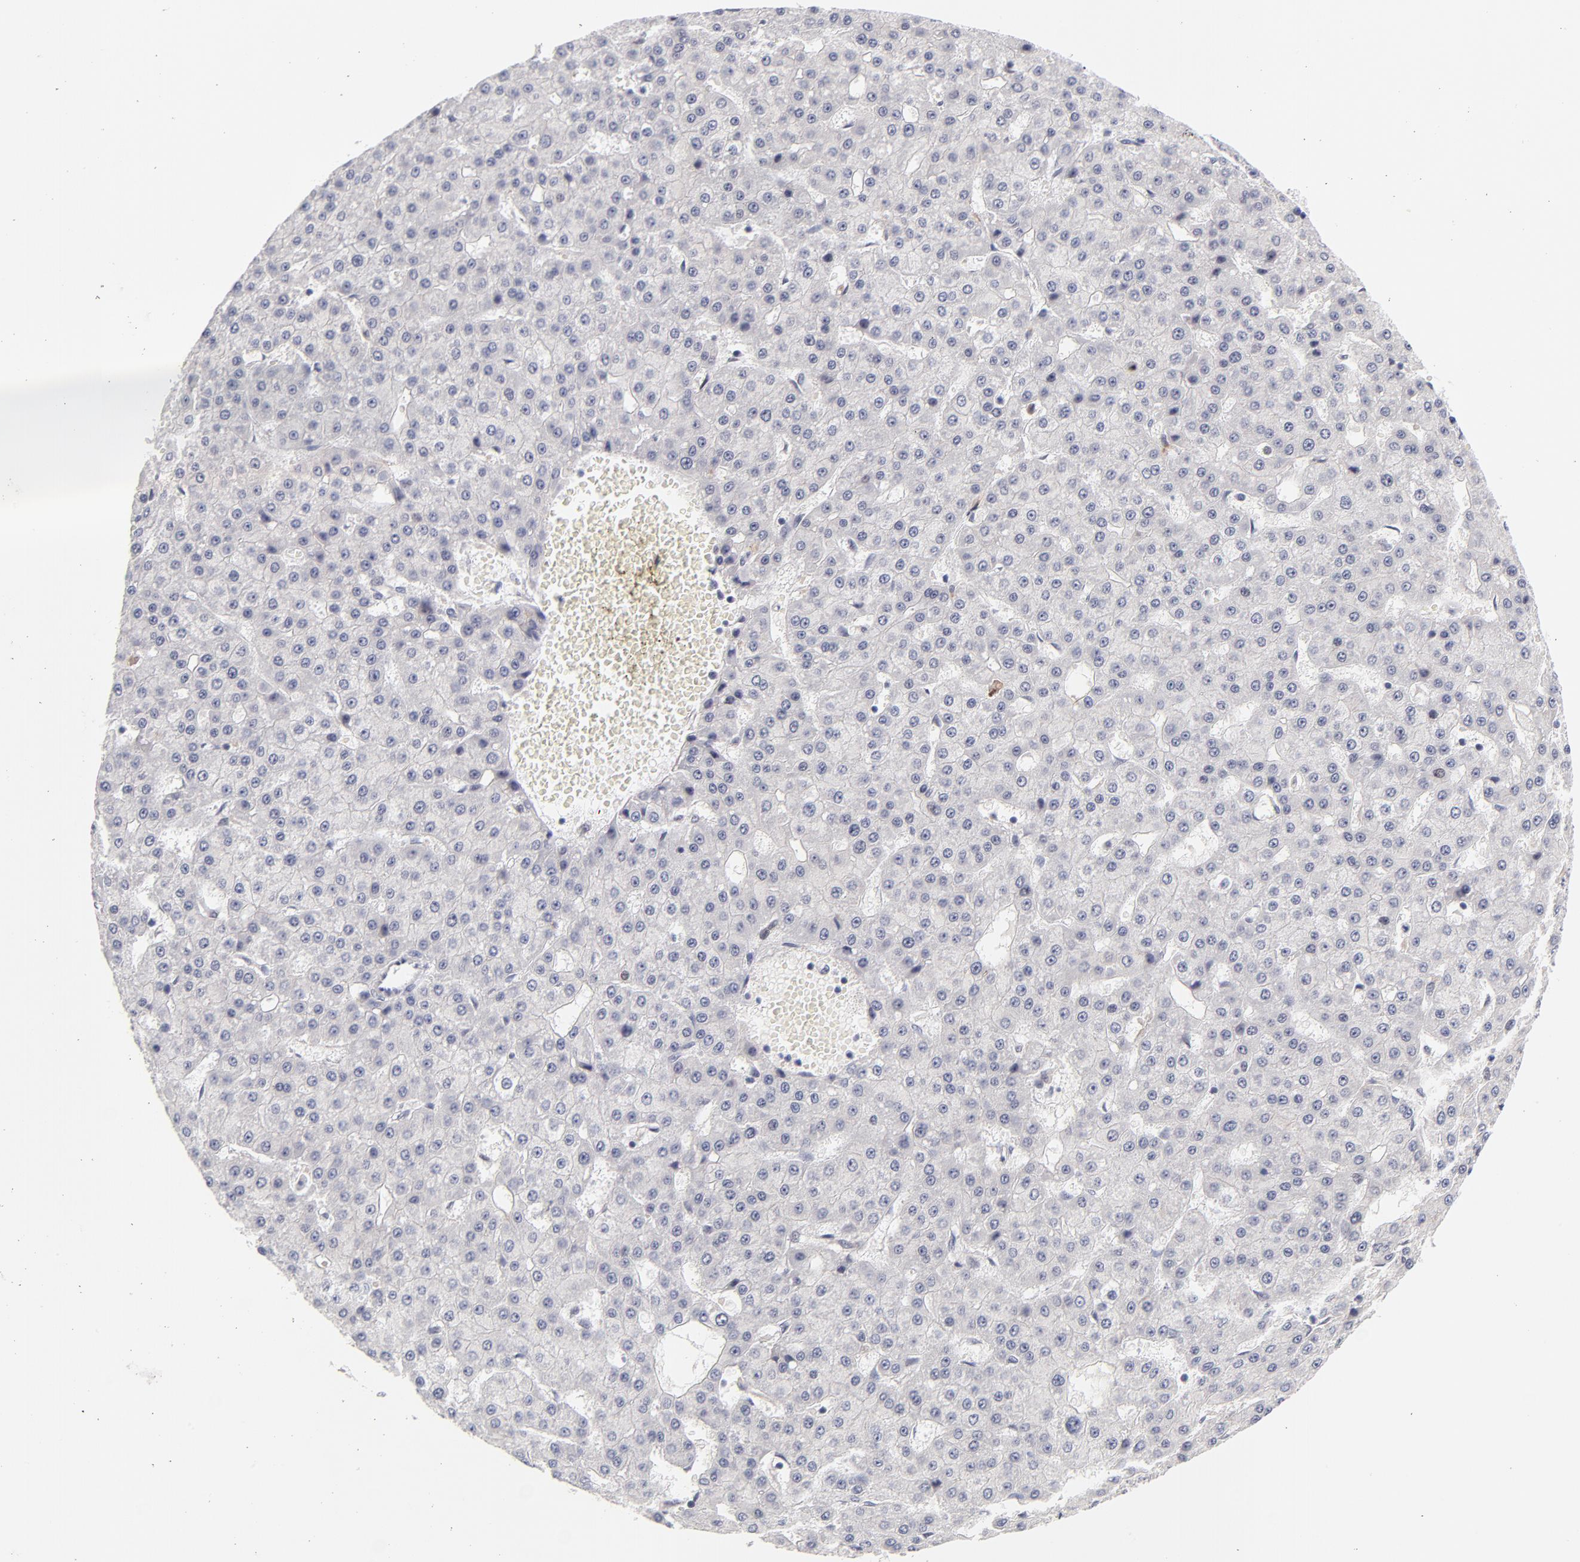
{"staining": {"intensity": "negative", "quantity": "none", "location": "none"}, "tissue": "liver cancer", "cell_type": "Tumor cells", "image_type": "cancer", "snomed": [{"axis": "morphology", "description": "Carcinoma, Hepatocellular, NOS"}, {"axis": "topography", "description": "Liver"}], "caption": "Immunohistochemistry (IHC) image of liver cancer (hepatocellular carcinoma) stained for a protein (brown), which displays no expression in tumor cells. (IHC, brightfield microscopy, high magnification).", "gene": "PARP1", "patient": {"sex": "male", "age": 47}}